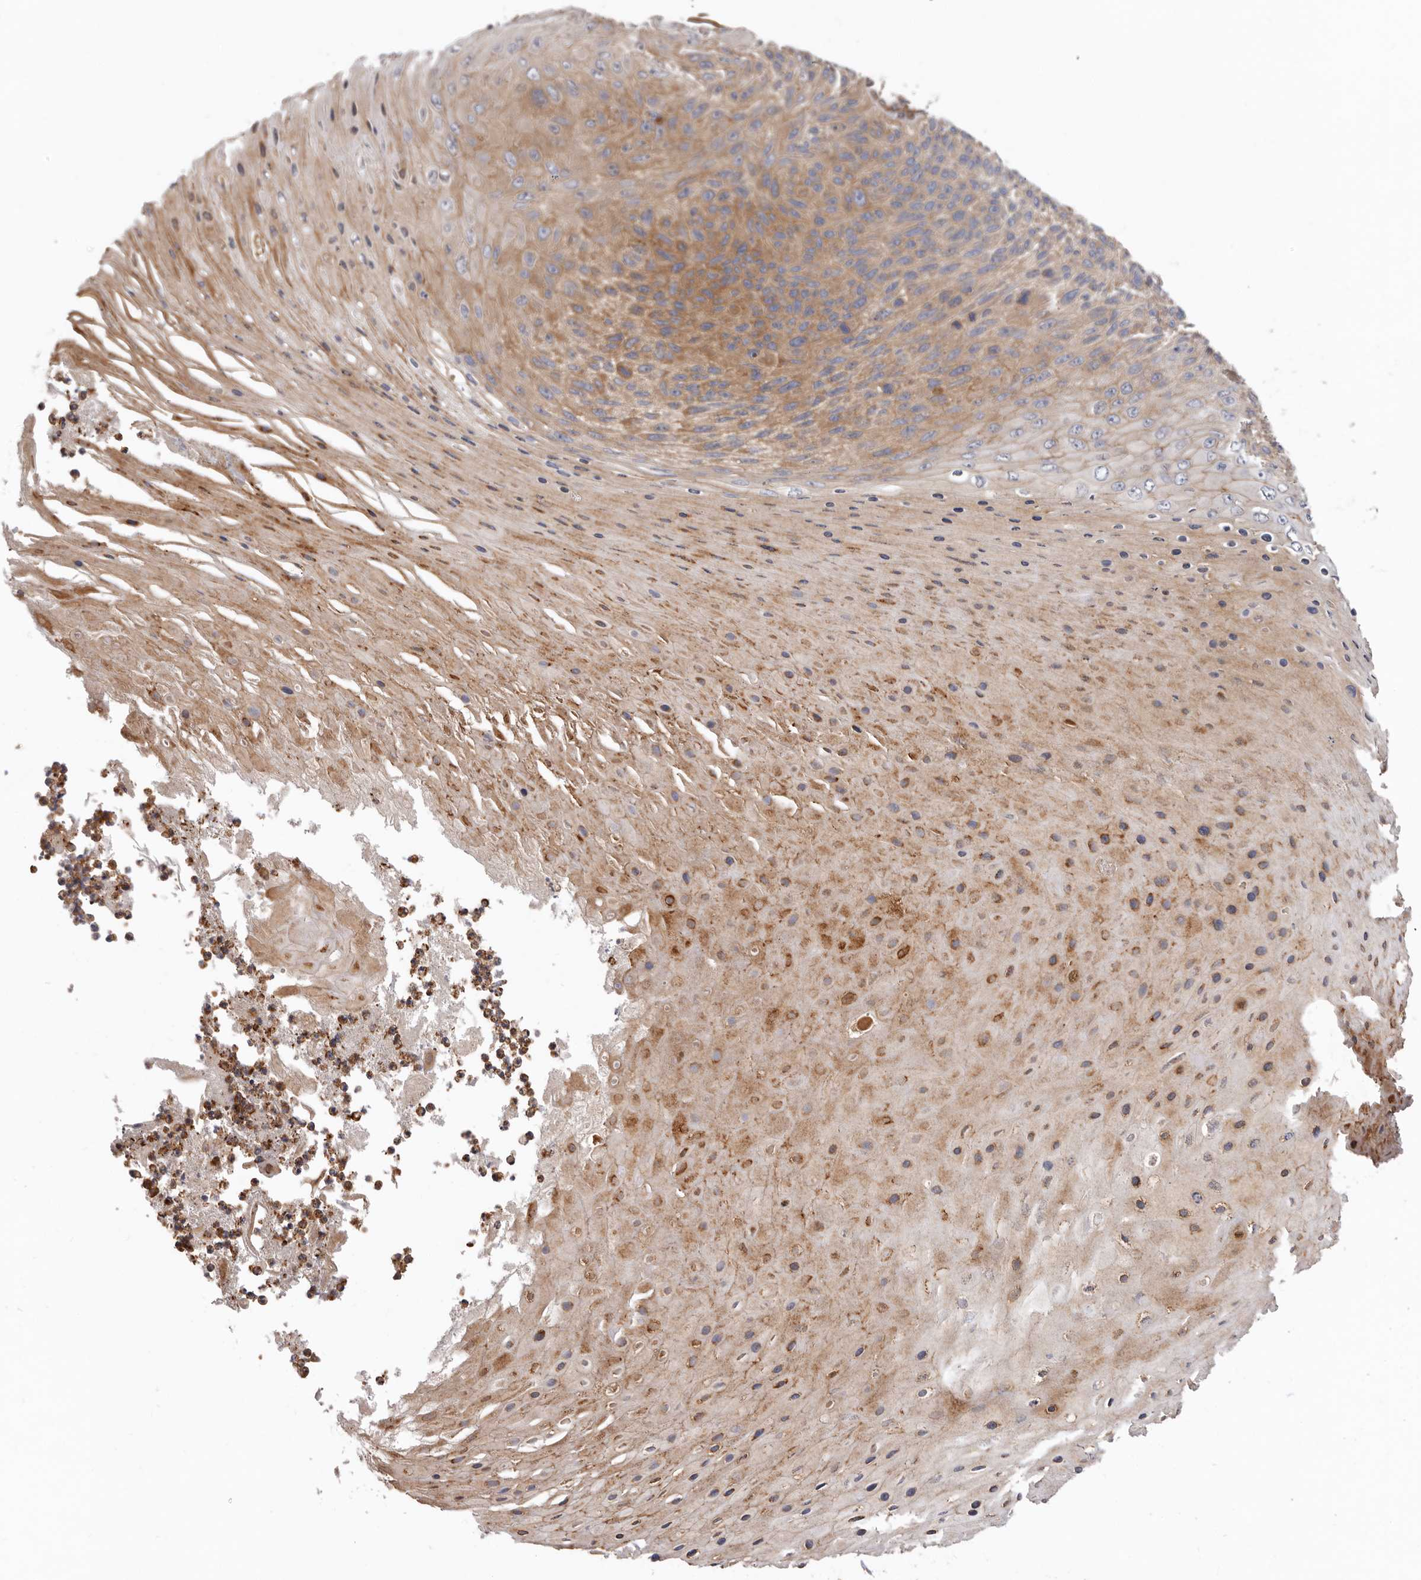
{"staining": {"intensity": "moderate", "quantity": ">75%", "location": "cytoplasmic/membranous"}, "tissue": "skin cancer", "cell_type": "Tumor cells", "image_type": "cancer", "snomed": [{"axis": "morphology", "description": "Squamous cell carcinoma, NOS"}, {"axis": "topography", "description": "Skin"}], "caption": "Skin cancer (squamous cell carcinoma) stained with DAB IHC displays medium levels of moderate cytoplasmic/membranous positivity in approximately >75% of tumor cells.", "gene": "TMC7", "patient": {"sex": "female", "age": 88}}